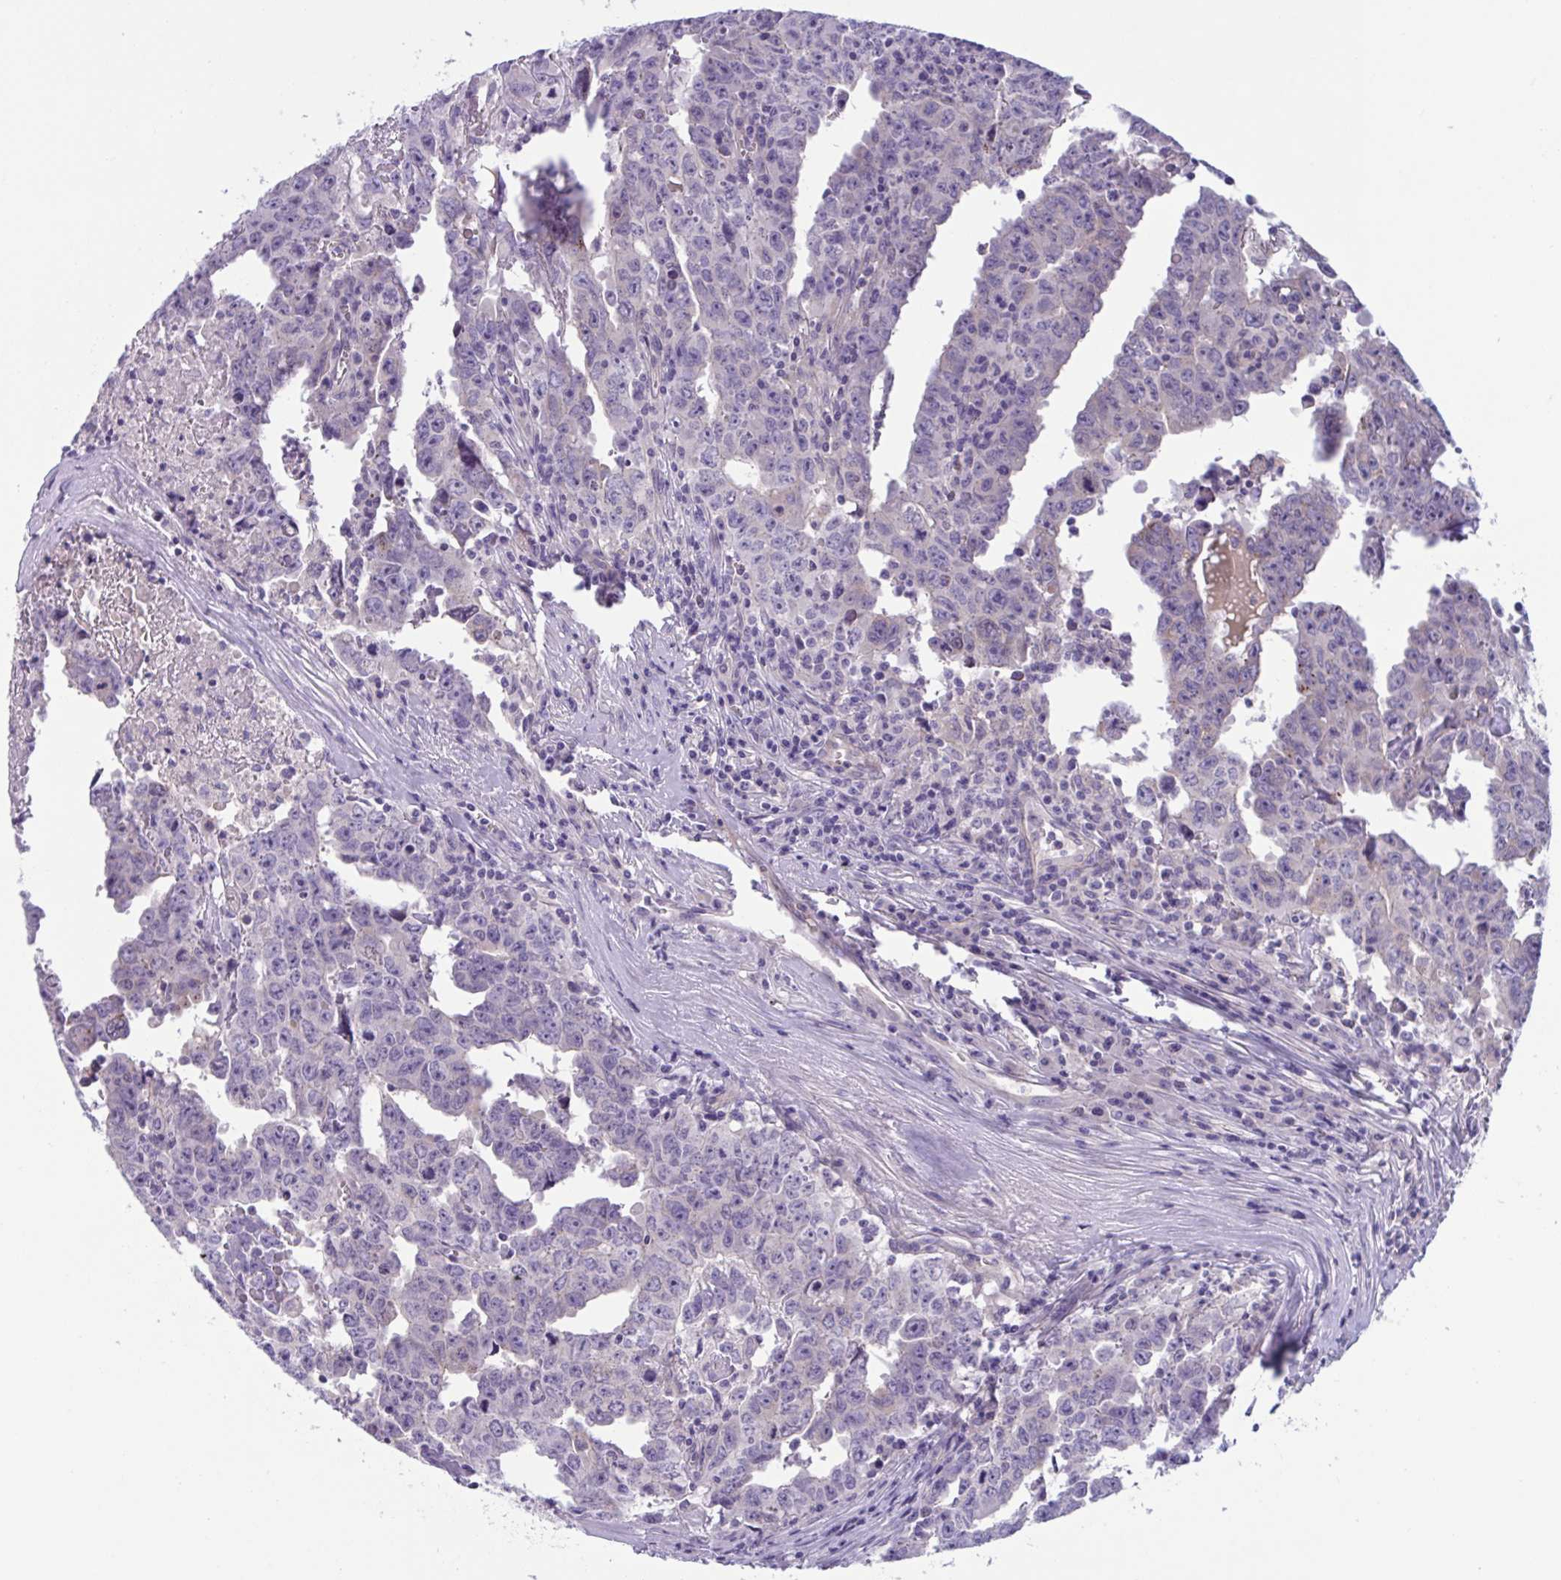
{"staining": {"intensity": "negative", "quantity": "none", "location": "none"}, "tissue": "testis cancer", "cell_type": "Tumor cells", "image_type": "cancer", "snomed": [{"axis": "morphology", "description": "Carcinoma, Embryonal, NOS"}, {"axis": "topography", "description": "Testis"}], "caption": "This is an immunohistochemistry (IHC) photomicrograph of testis cancer. There is no staining in tumor cells.", "gene": "TTC7B", "patient": {"sex": "male", "age": 22}}